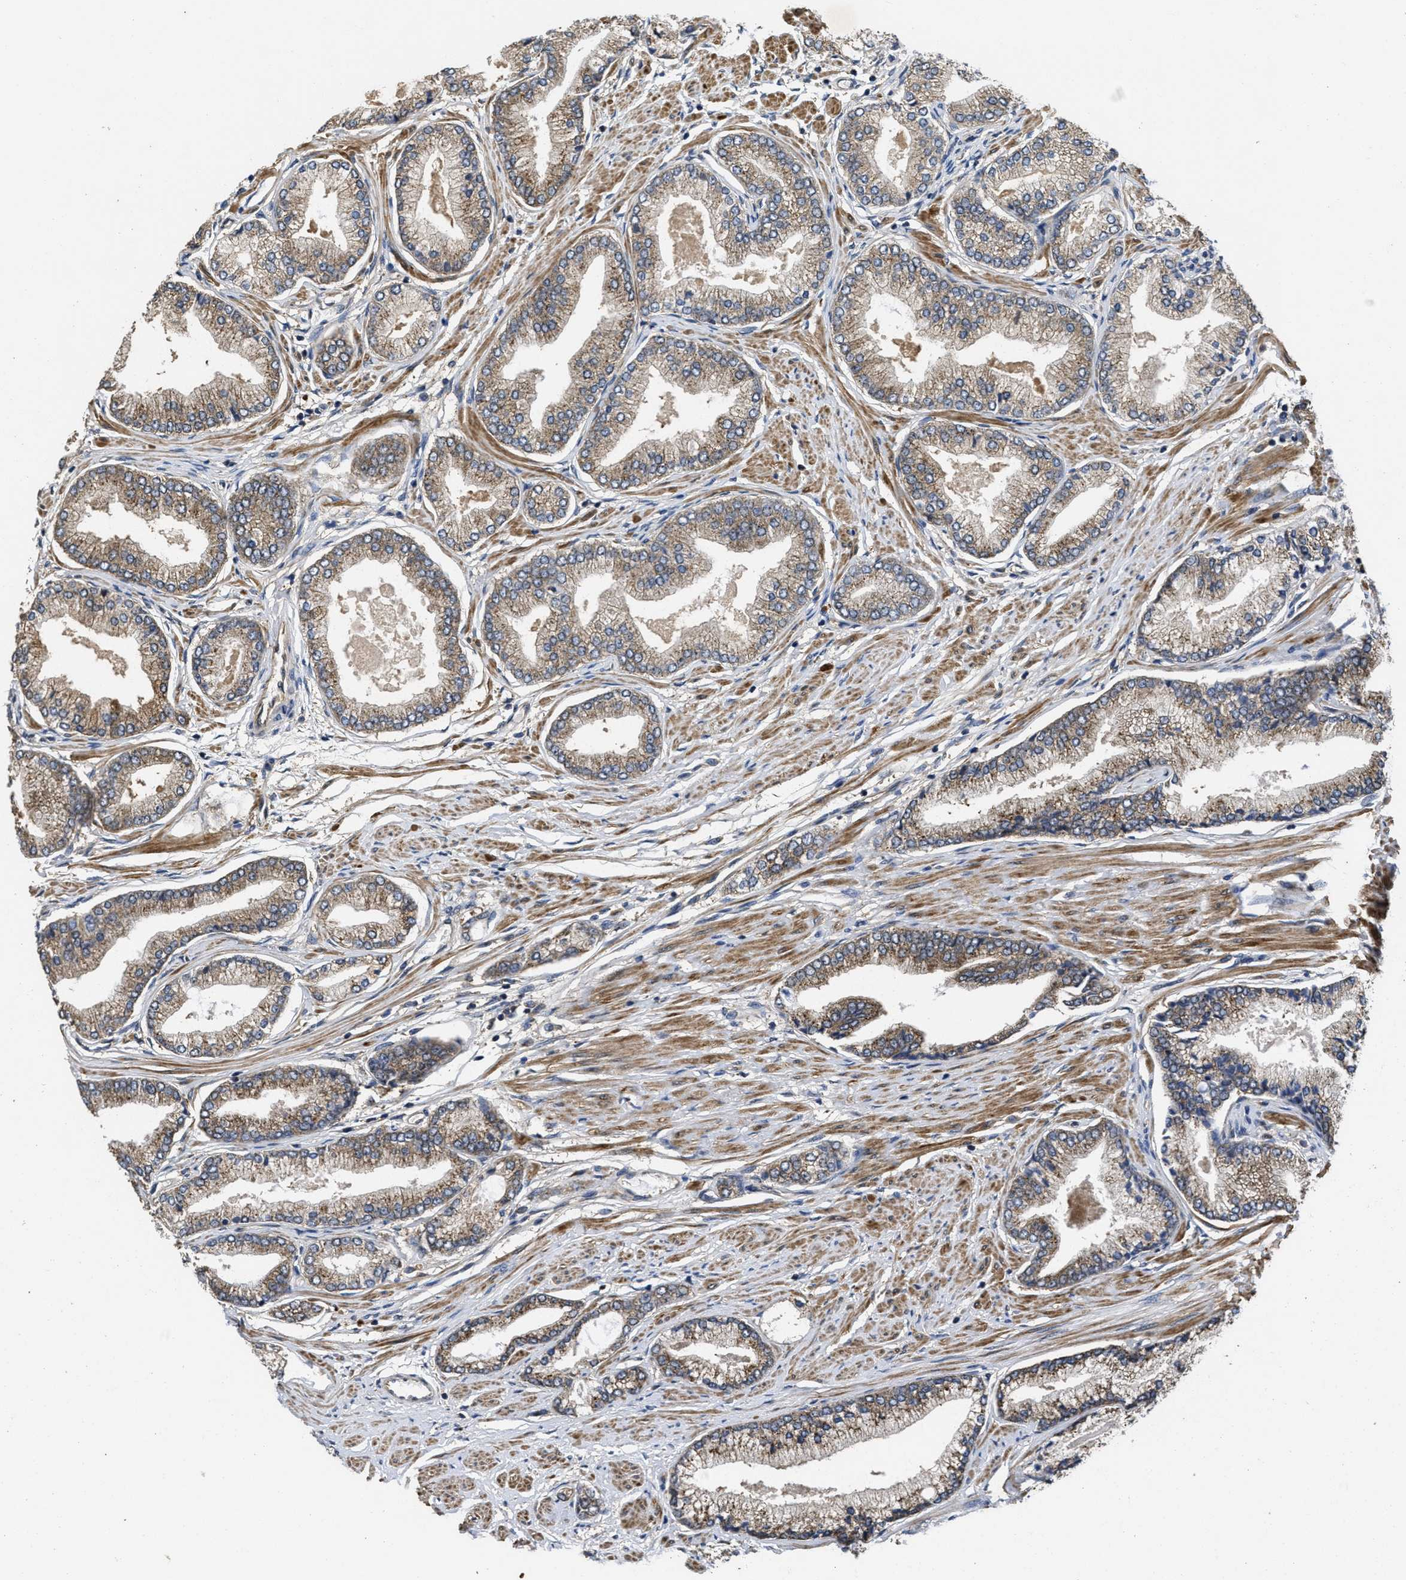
{"staining": {"intensity": "weak", "quantity": ">75%", "location": "cytoplasmic/membranous"}, "tissue": "prostate cancer", "cell_type": "Tumor cells", "image_type": "cancer", "snomed": [{"axis": "morphology", "description": "Adenocarcinoma, High grade"}, {"axis": "topography", "description": "Prostate"}], "caption": "Immunohistochemistry (IHC) photomicrograph of neoplastic tissue: human prostate cancer (high-grade adenocarcinoma) stained using immunohistochemistry (IHC) displays low levels of weak protein expression localized specifically in the cytoplasmic/membranous of tumor cells, appearing as a cytoplasmic/membranous brown color.", "gene": "FZD6", "patient": {"sex": "male", "age": 61}}